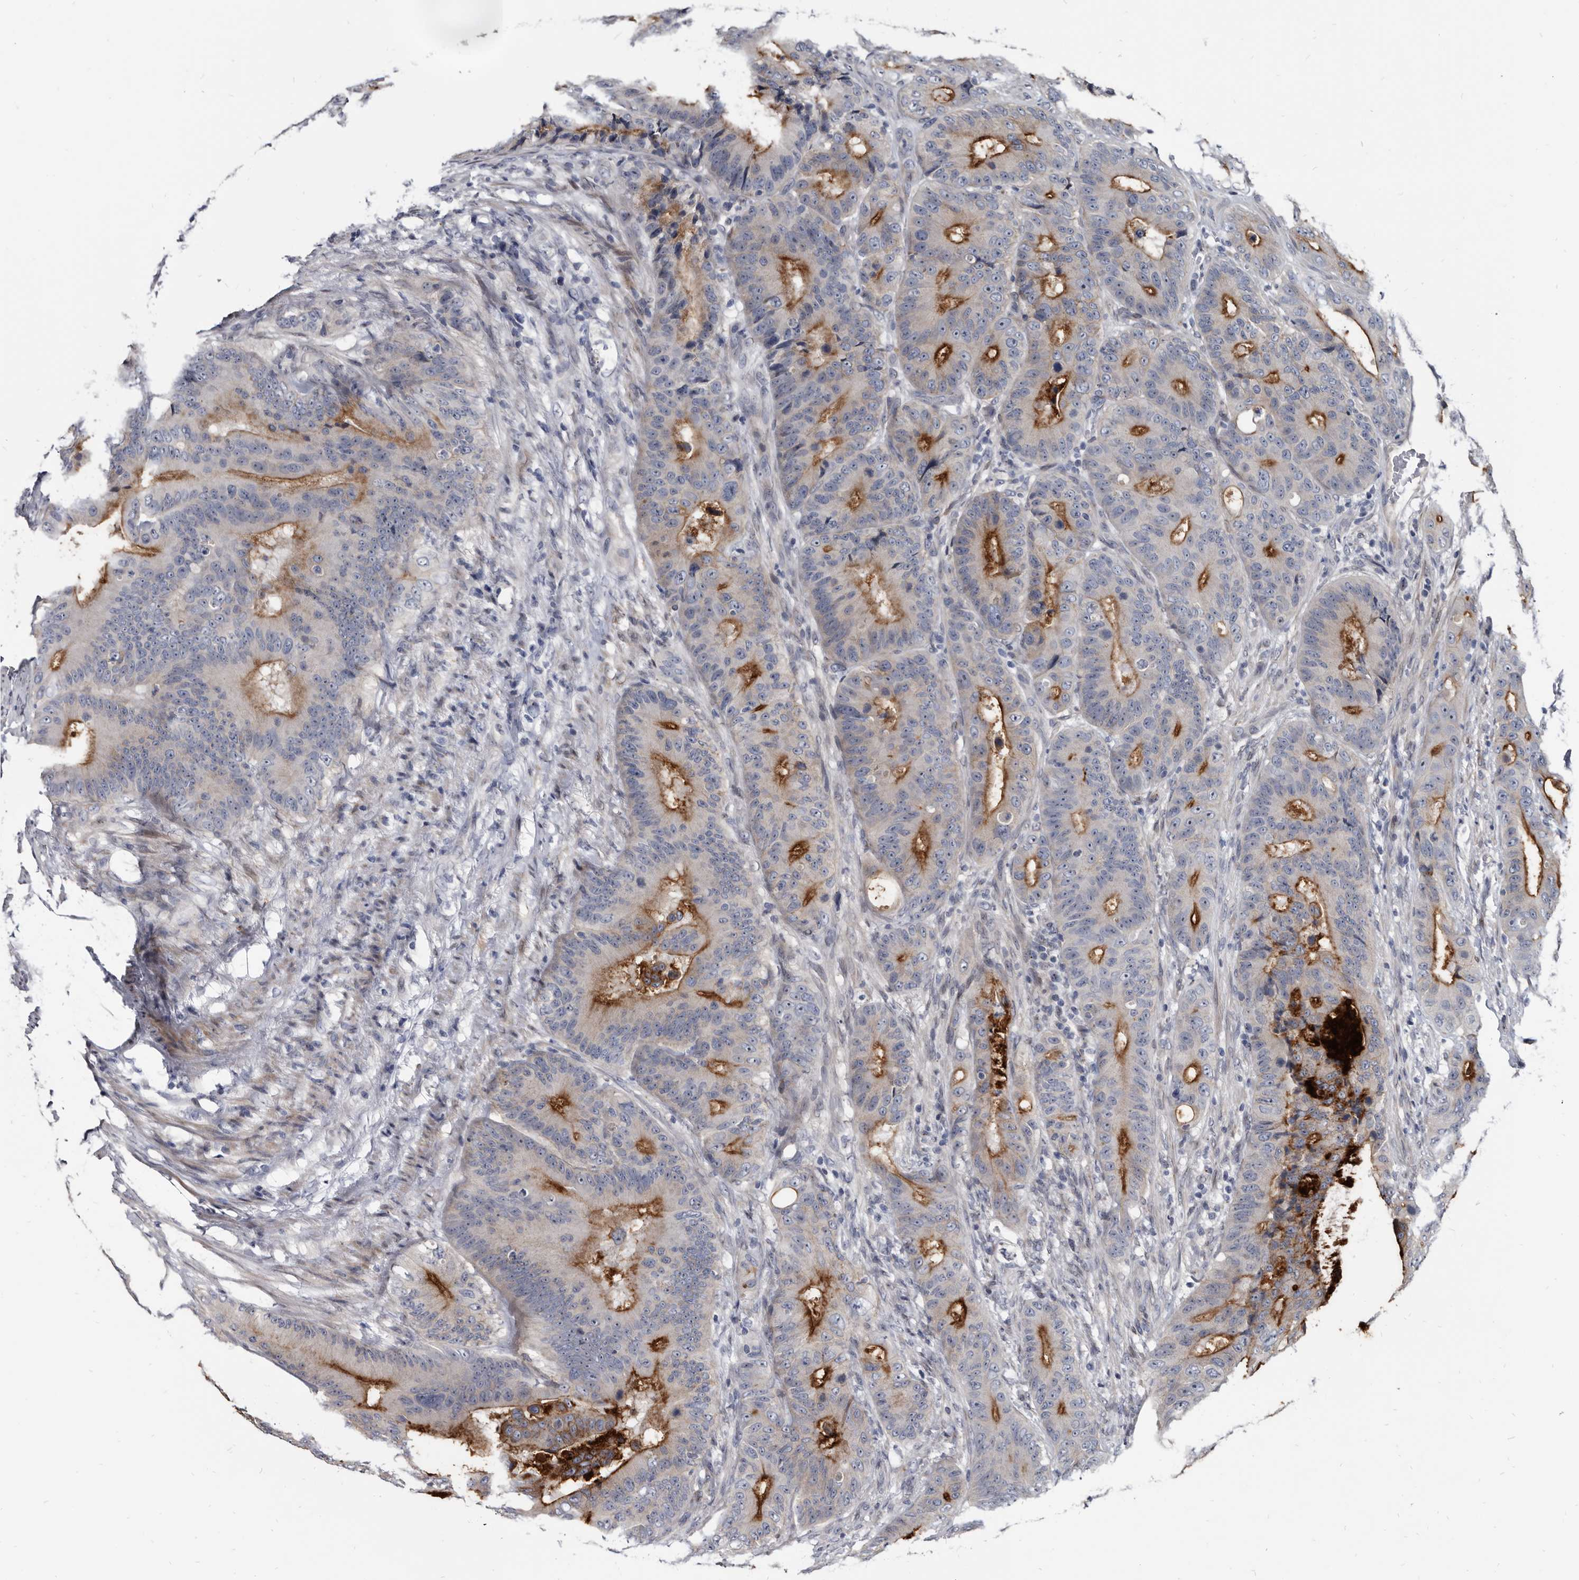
{"staining": {"intensity": "moderate", "quantity": "25%-75%", "location": "cytoplasmic/membranous"}, "tissue": "colorectal cancer", "cell_type": "Tumor cells", "image_type": "cancer", "snomed": [{"axis": "morphology", "description": "Adenocarcinoma, NOS"}, {"axis": "topography", "description": "Colon"}], "caption": "Immunohistochemical staining of human colorectal adenocarcinoma shows medium levels of moderate cytoplasmic/membranous protein positivity in approximately 25%-75% of tumor cells.", "gene": "PRSS8", "patient": {"sex": "male", "age": 83}}